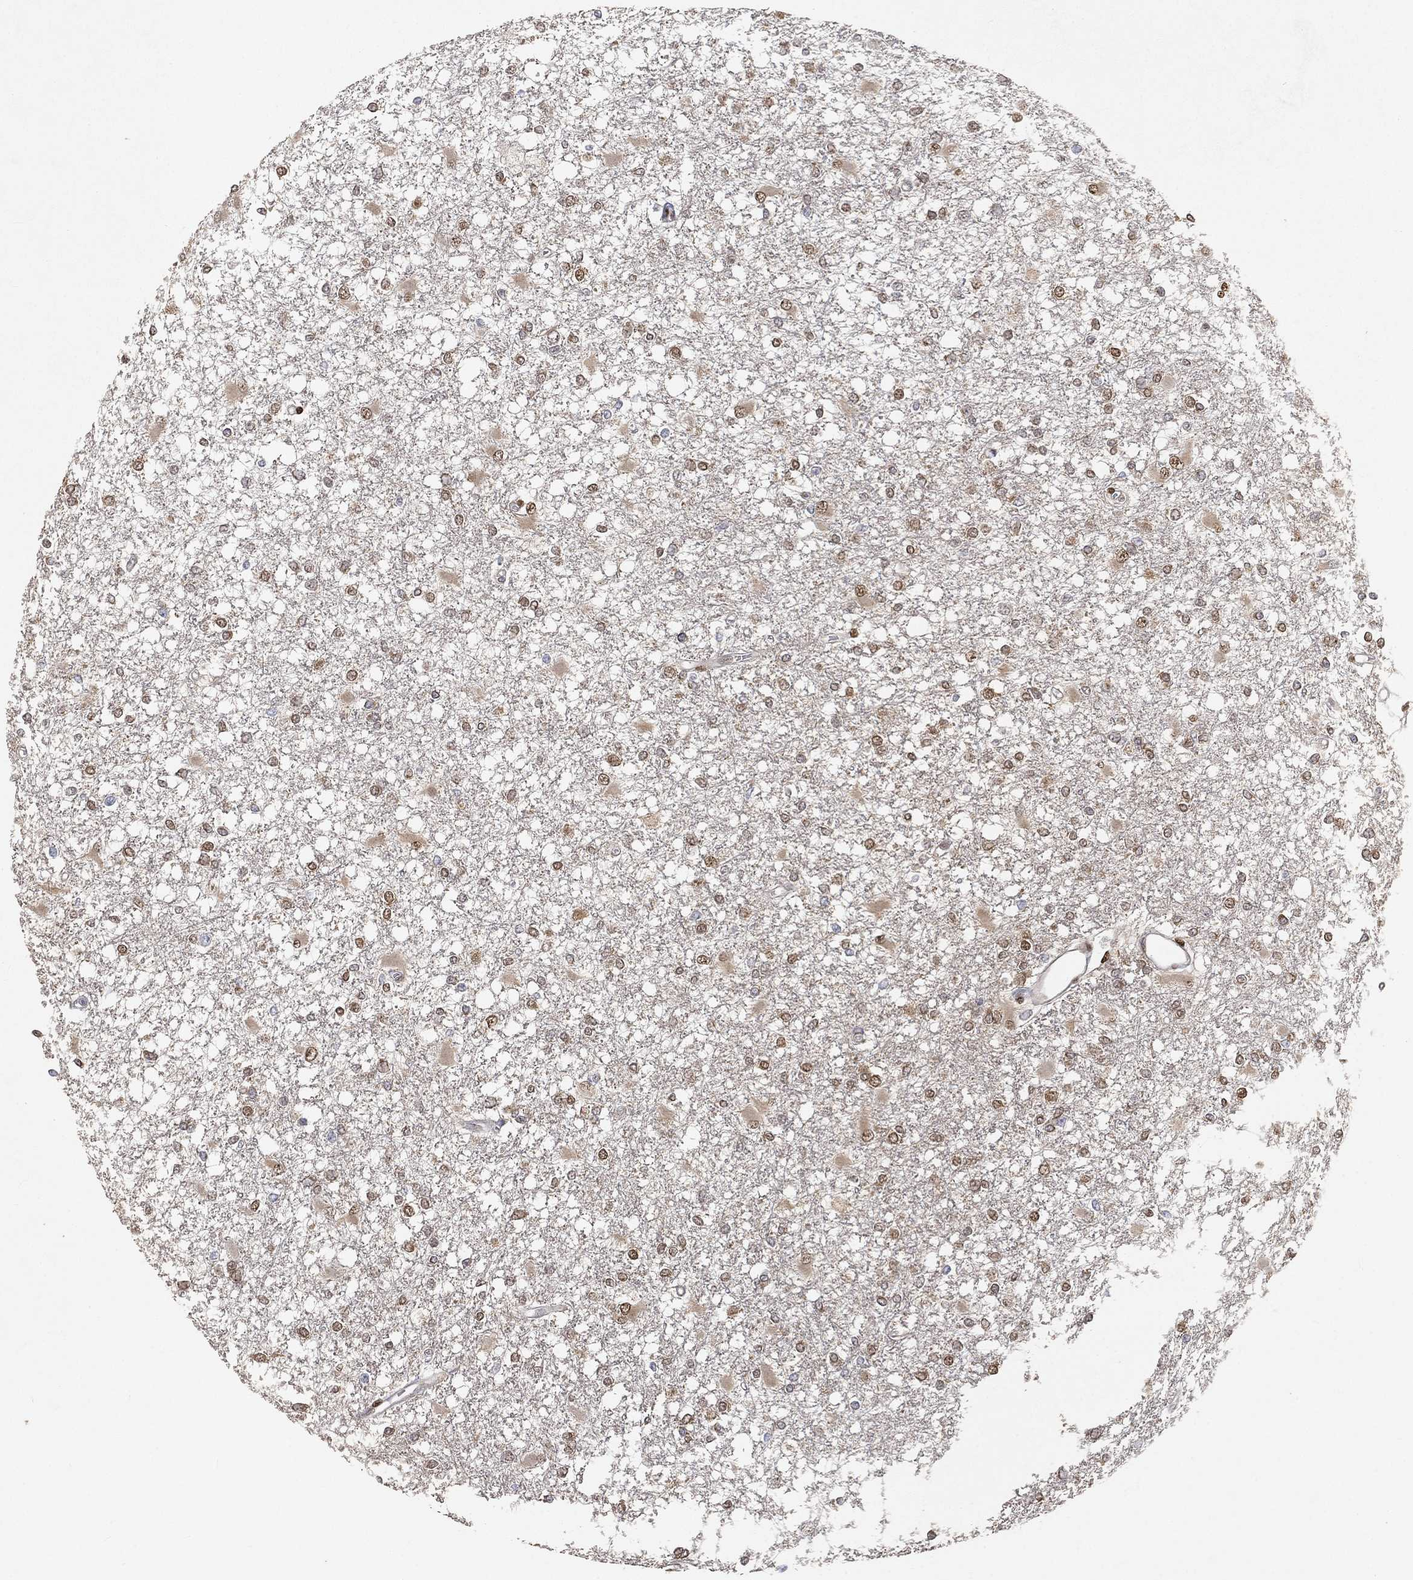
{"staining": {"intensity": "weak", "quantity": "25%-75%", "location": "nuclear"}, "tissue": "glioma", "cell_type": "Tumor cells", "image_type": "cancer", "snomed": [{"axis": "morphology", "description": "Glioma, malignant, High grade"}, {"axis": "topography", "description": "Cerebral cortex"}], "caption": "Immunohistochemical staining of malignant glioma (high-grade) shows low levels of weak nuclear staining in about 25%-75% of tumor cells.", "gene": "CRTC3", "patient": {"sex": "male", "age": 79}}